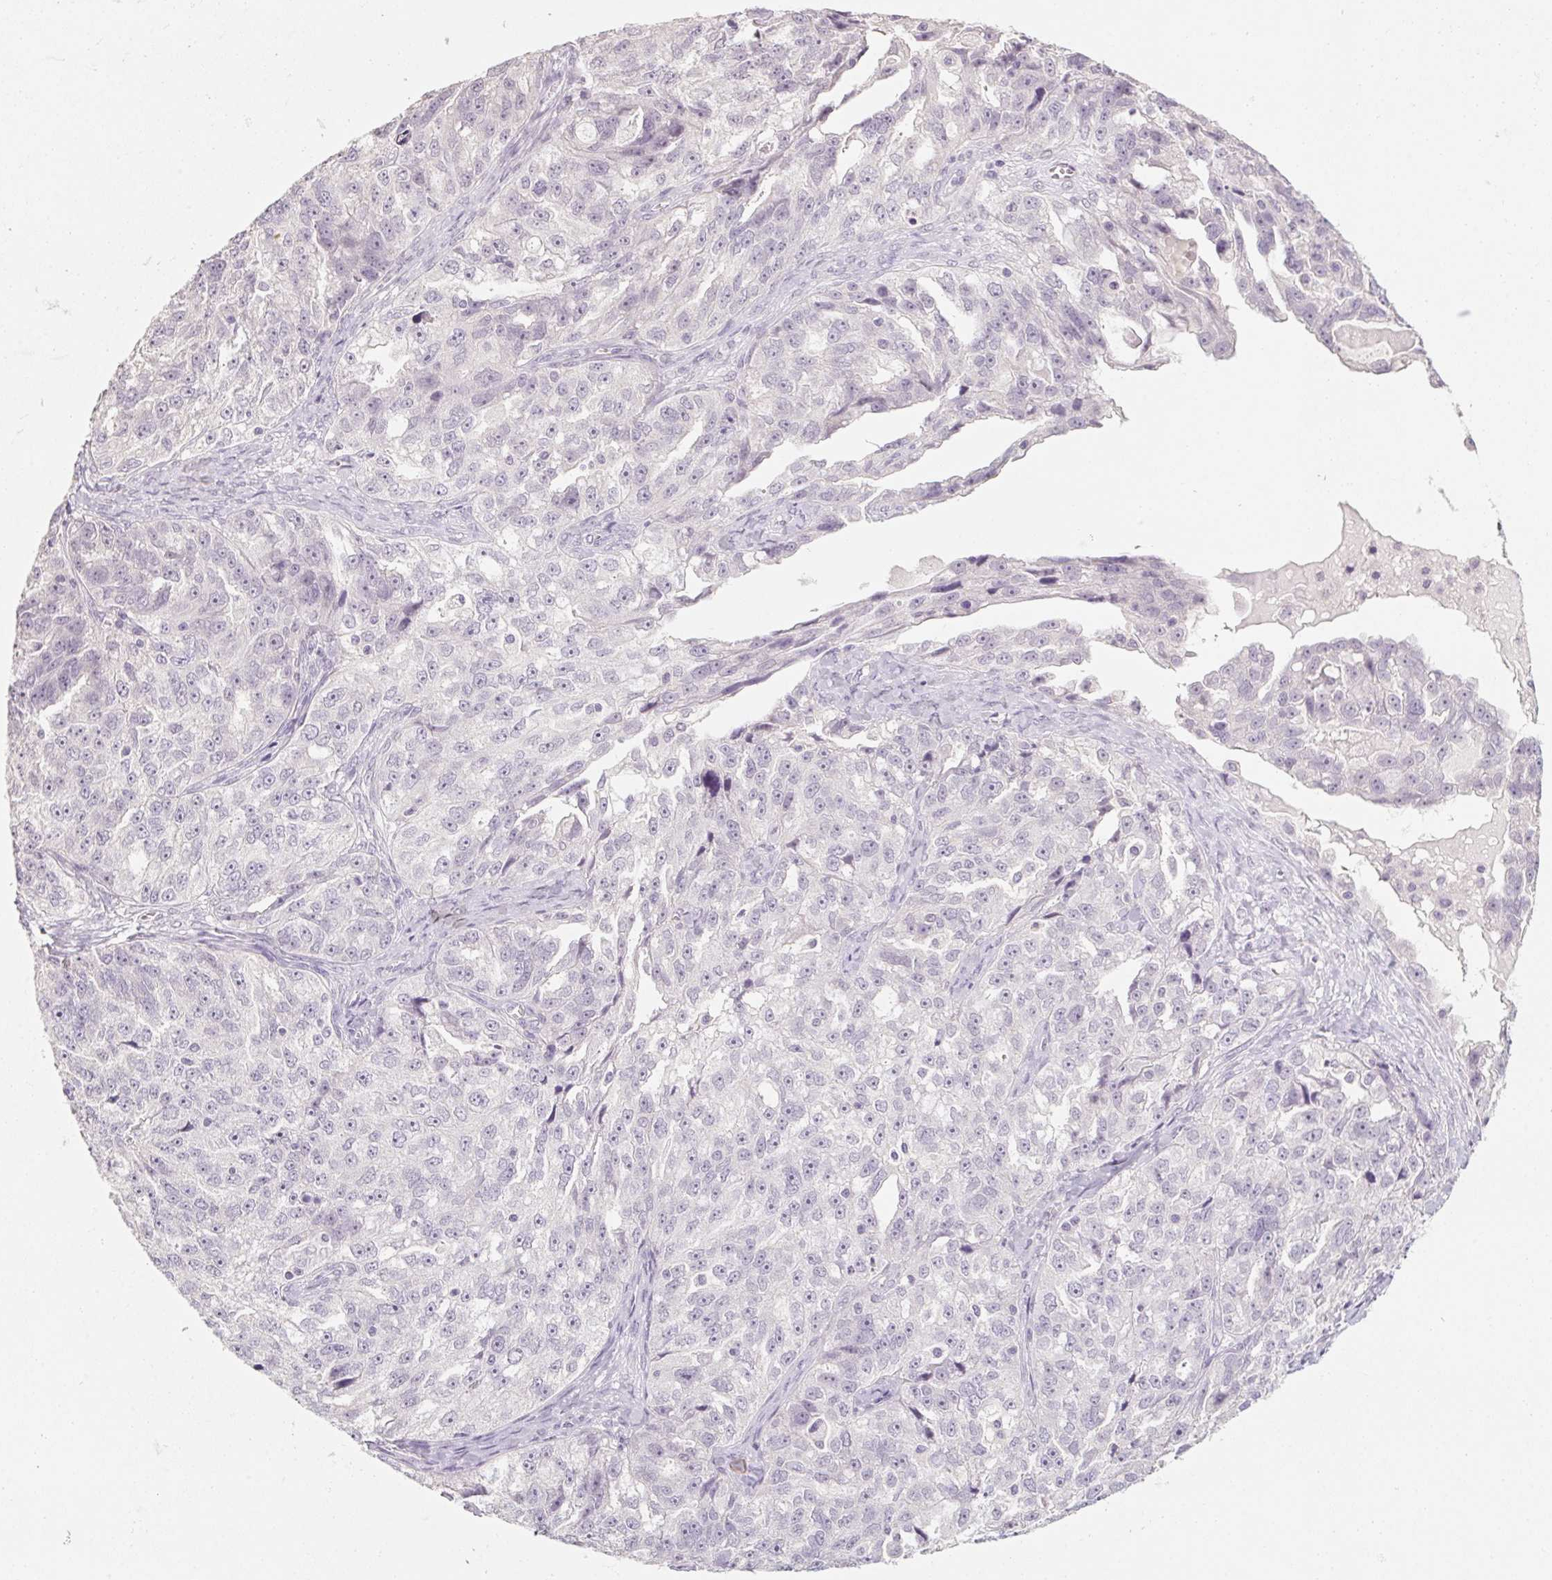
{"staining": {"intensity": "negative", "quantity": "none", "location": "none"}, "tissue": "ovarian cancer", "cell_type": "Tumor cells", "image_type": "cancer", "snomed": [{"axis": "morphology", "description": "Cystadenocarcinoma, serous, NOS"}, {"axis": "topography", "description": "Ovary"}], "caption": "The photomicrograph shows no staining of tumor cells in ovarian cancer.", "gene": "CAPZA3", "patient": {"sex": "female", "age": 51}}